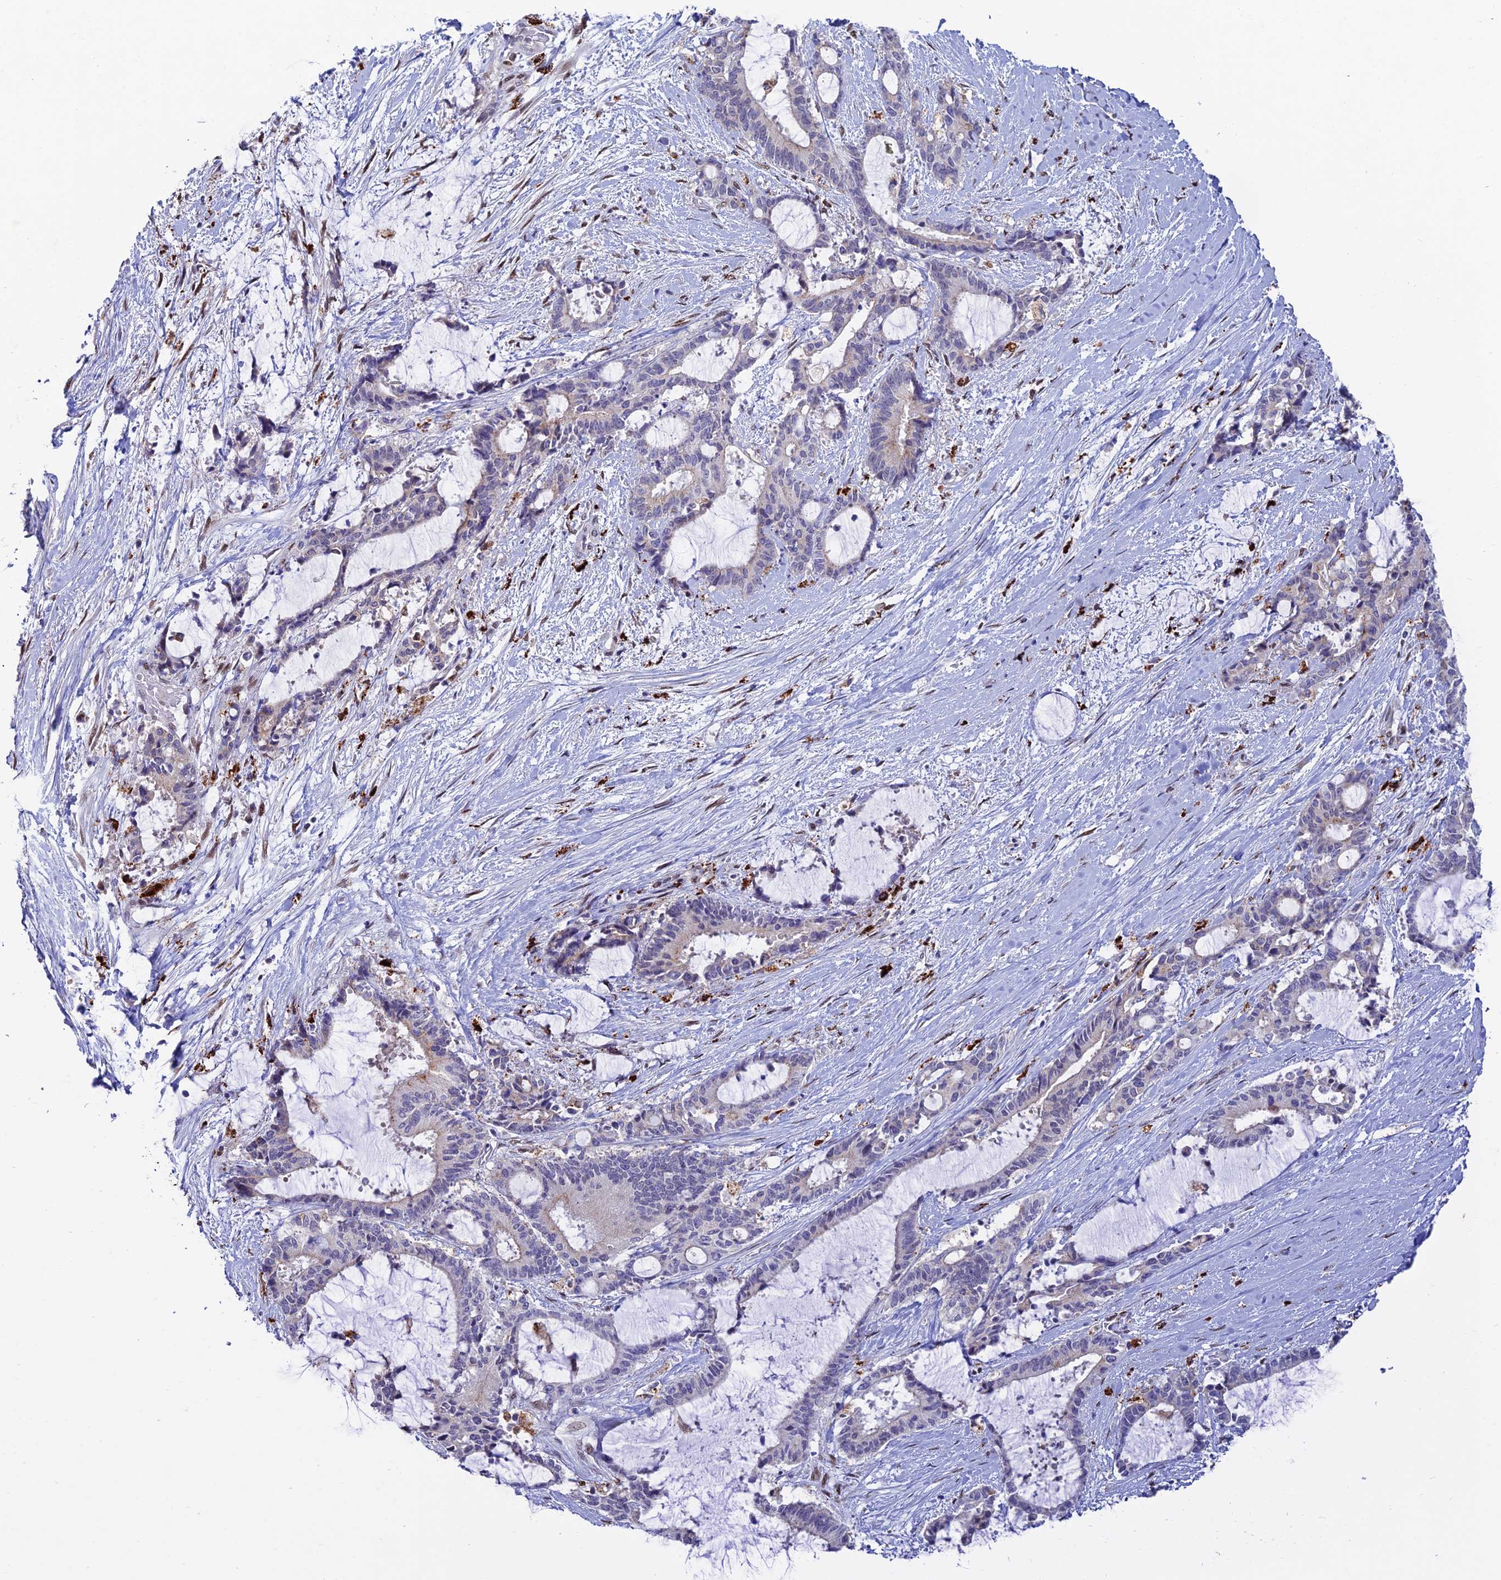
{"staining": {"intensity": "weak", "quantity": "<25%", "location": "cytoplasmic/membranous"}, "tissue": "liver cancer", "cell_type": "Tumor cells", "image_type": "cancer", "snomed": [{"axis": "morphology", "description": "Normal tissue, NOS"}, {"axis": "morphology", "description": "Cholangiocarcinoma"}, {"axis": "topography", "description": "Liver"}, {"axis": "topography", "description": "Peripheral nerve tissue"}], "caption": "Liver cancer was stained to show a protein in brown. There is no significant positivity in tumor cells. (DAB IHC with hematoxylin counter stain).", "gene": "HIC1", "patient": {"sex": "female", "age": 73}}